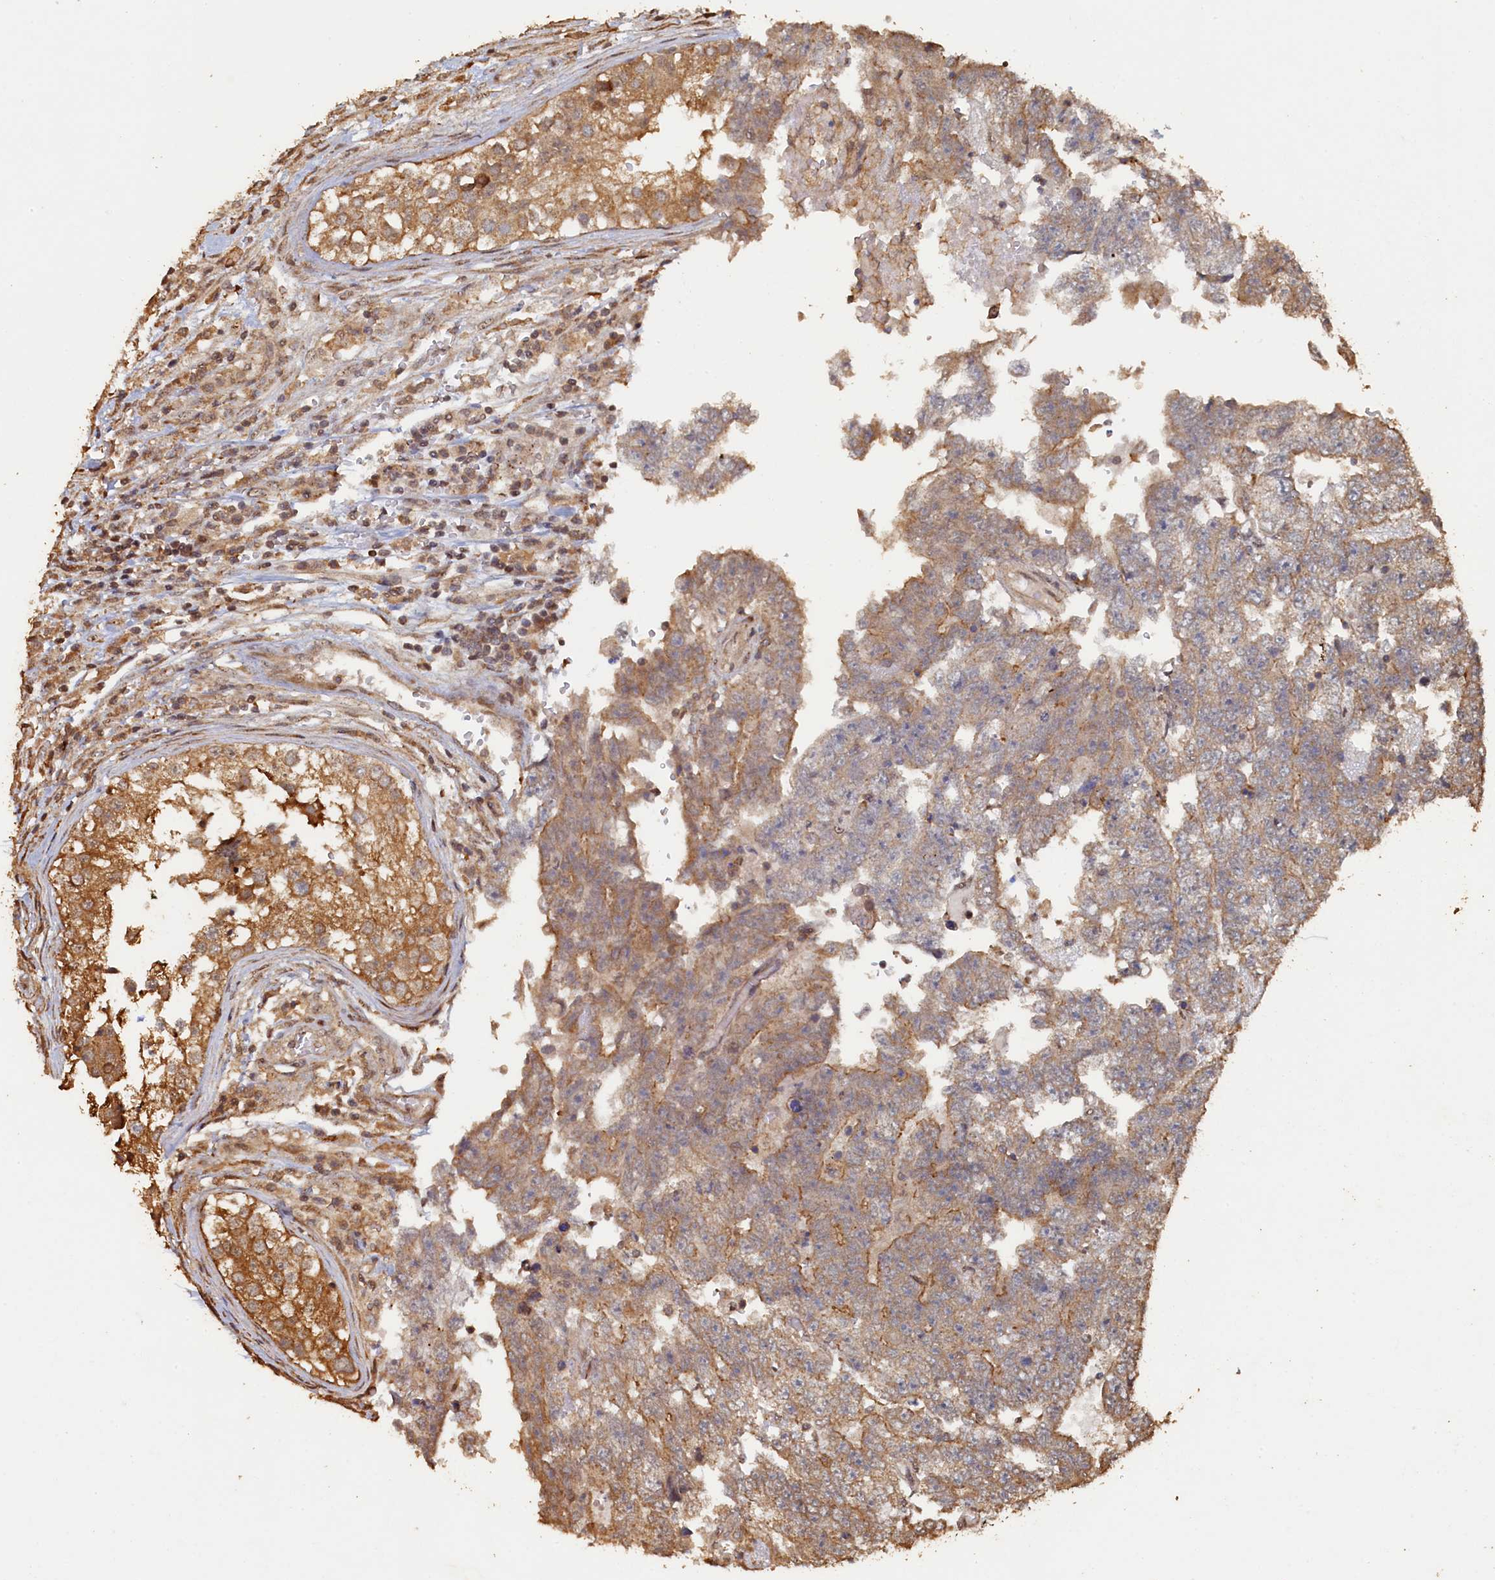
{"staining": {"intensity": "moderate", "quantity": "<25%", "location": "cytoplasmic/membranous"}, "tissue": "testis cancer", "cell_type": "Tumor cells", "image_type": "cancer", "snomed": [{"axis": "morphology", "description": "Carcinoma, Embryonal, NOS"}, {"axis": "topography", "description": "Testis"}], "caption": "The photomicrograph exhibits a brown stain indicating the presence of a protein in the cytoplasmic/membranous of tumor cells in embryonal carcinoma (testis). (Stains: DAB (3,3'-diaminobenzidine) in brown, nuclei in blue, Microscopy: brightfield microscopy at high magnification).", "gene": "PIGN", "patient": {"sex": "male", "age": 25}}